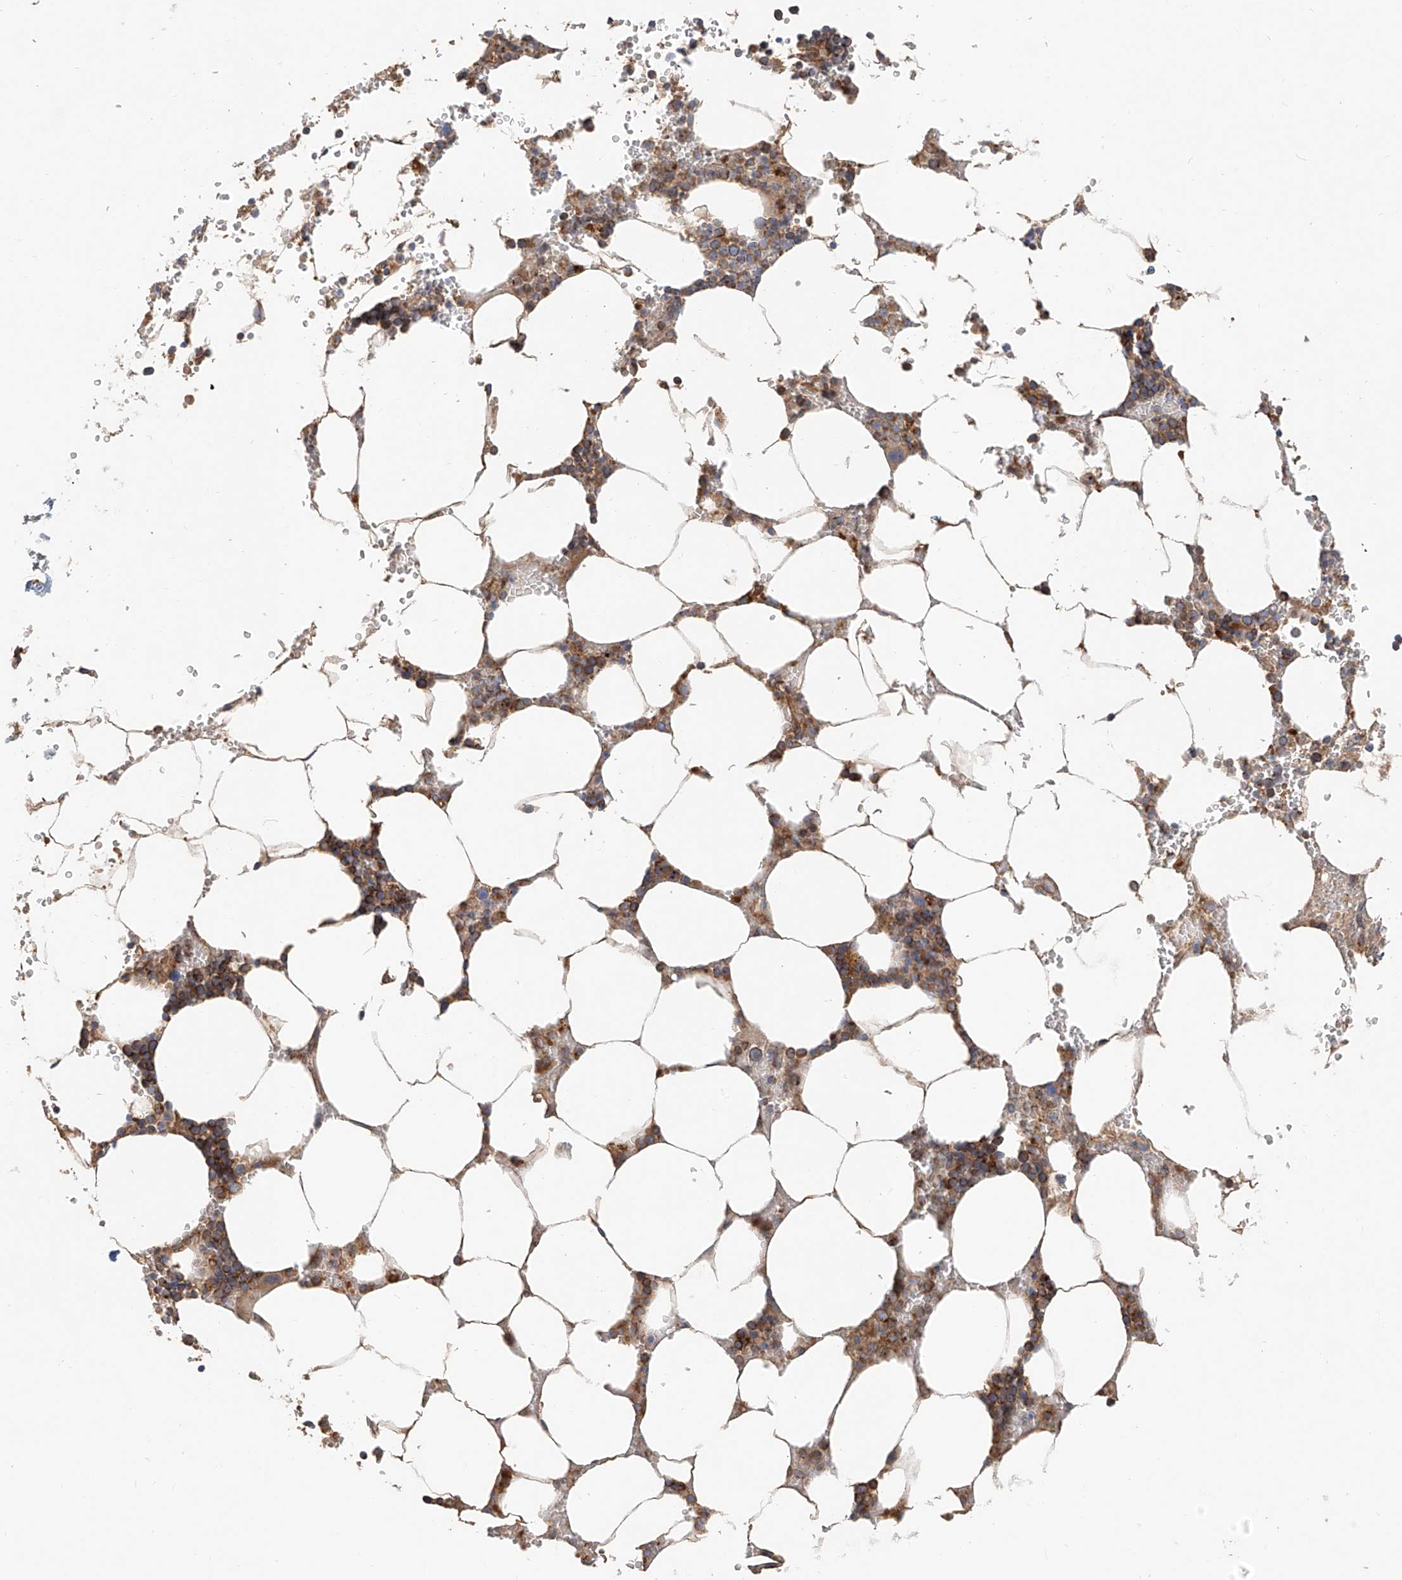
{"staining": {"intensity": "strong", "quantity": "25%-75%", "location": "cytoplasmic/membranous"}, "tissue": "bone marrow", "cell_type": "Hematopoietic cells", "image_type": "normal", "snomed": [{"axis": "morphology", "description": "Normal tissue, NOS"}, {"axis": "topography", "description": "Bone marrow"}], "caption": "Approximately 25%-75% of hematopoietic cells in benign human bone marrow show strong cytoplasmic/membranous protein positivity as visualized by brown immunohistochemical staining.", "gene": "HGSNAT", "patient": {"sex": "male", "age": 70}}